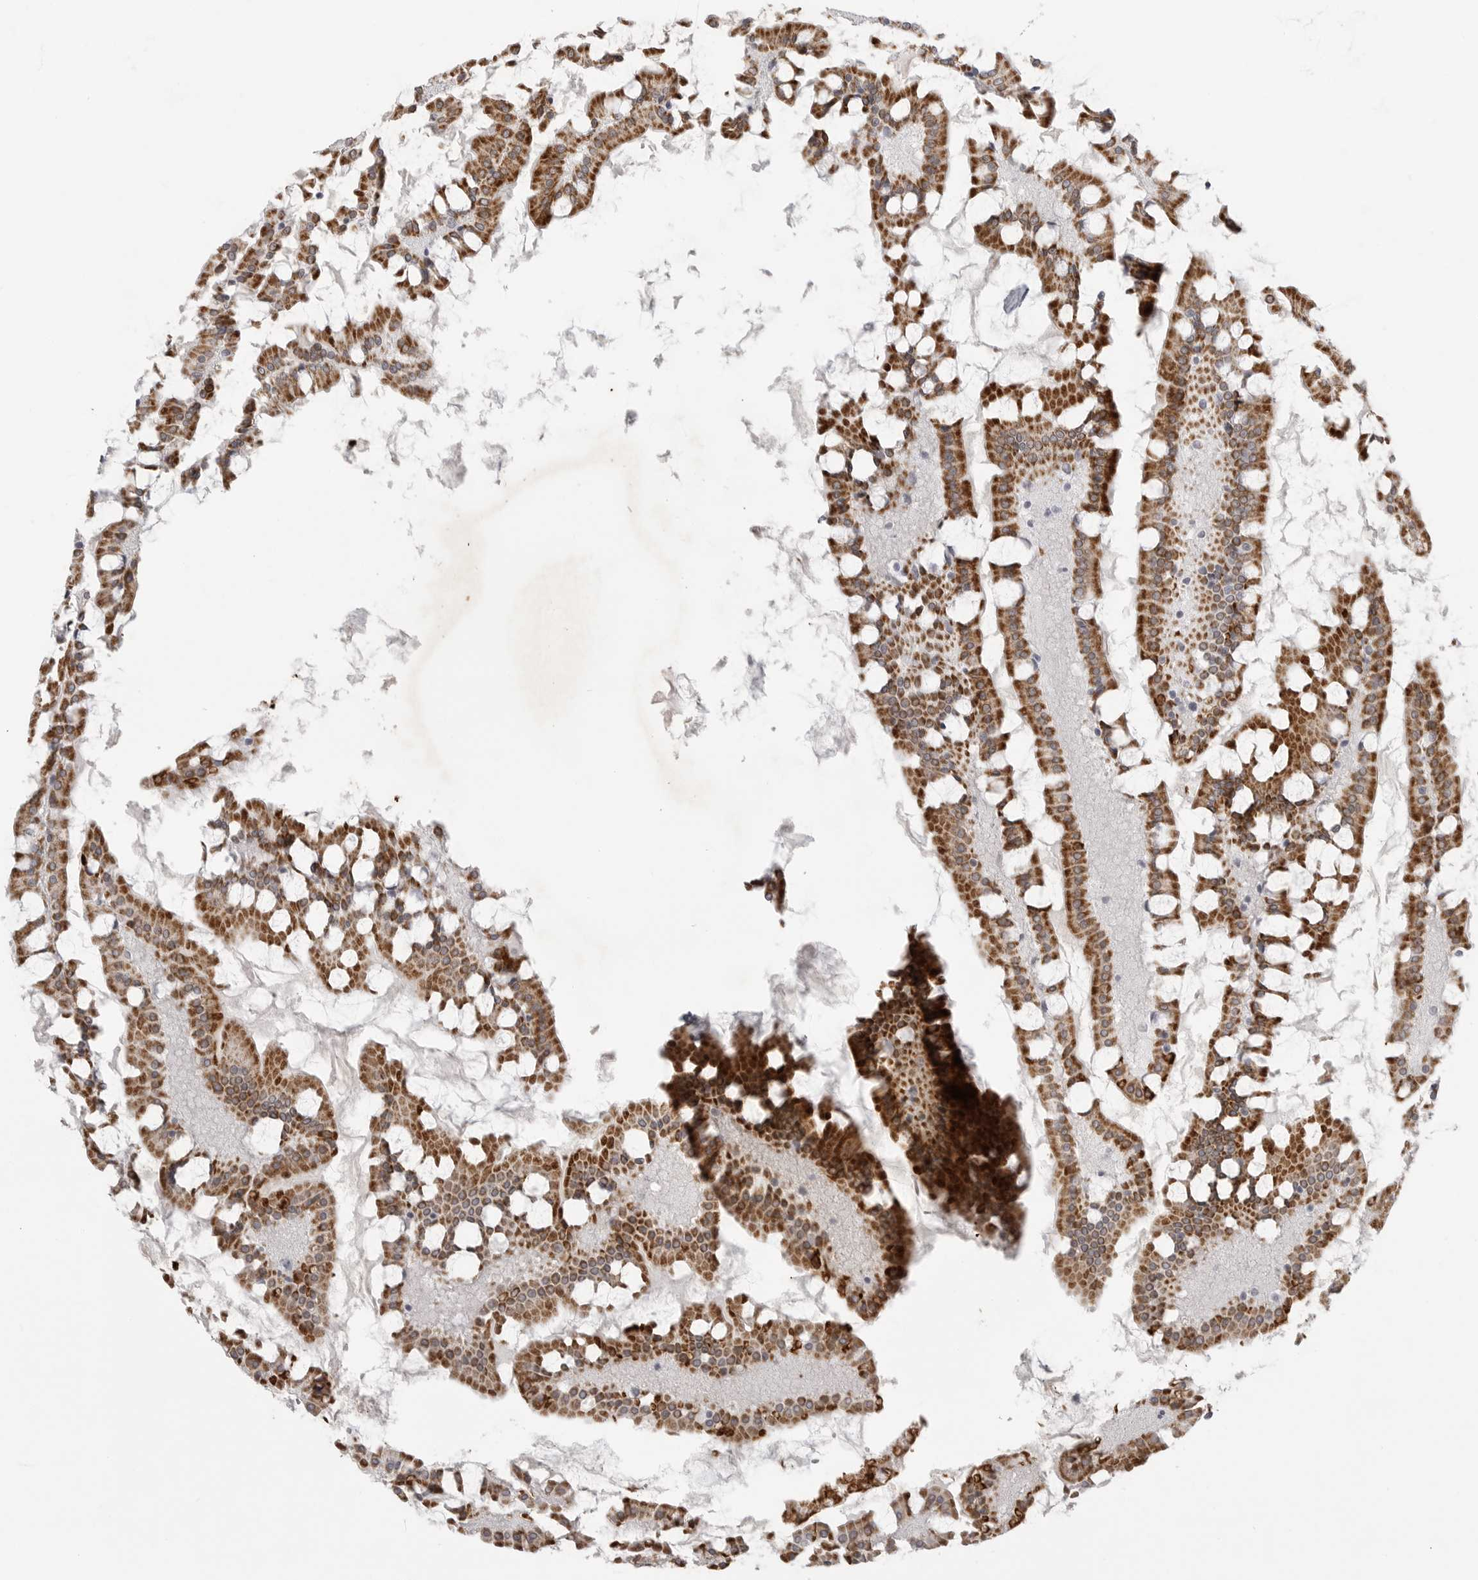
{"staining": {"intensity": "strong", "quantity": "25%-75%", "location": "cytoplasmic/membranous"}, "tissue": "small intestine", "cell_type": "Glandular cells", "image_type": "normal", "snomed": [{"axis": "morphology", "description": "Normal tissue, NOS"}, {"axis": "topography", "description": "Small intestine"}], "caption": "A high amount of strong cytoplasmic/membranous expression is identified in about 25%-75% of glandular cells in unremarkable small intestine.", "gene": "TCTN3", "patient": {"sex": "male", "age": 41}}